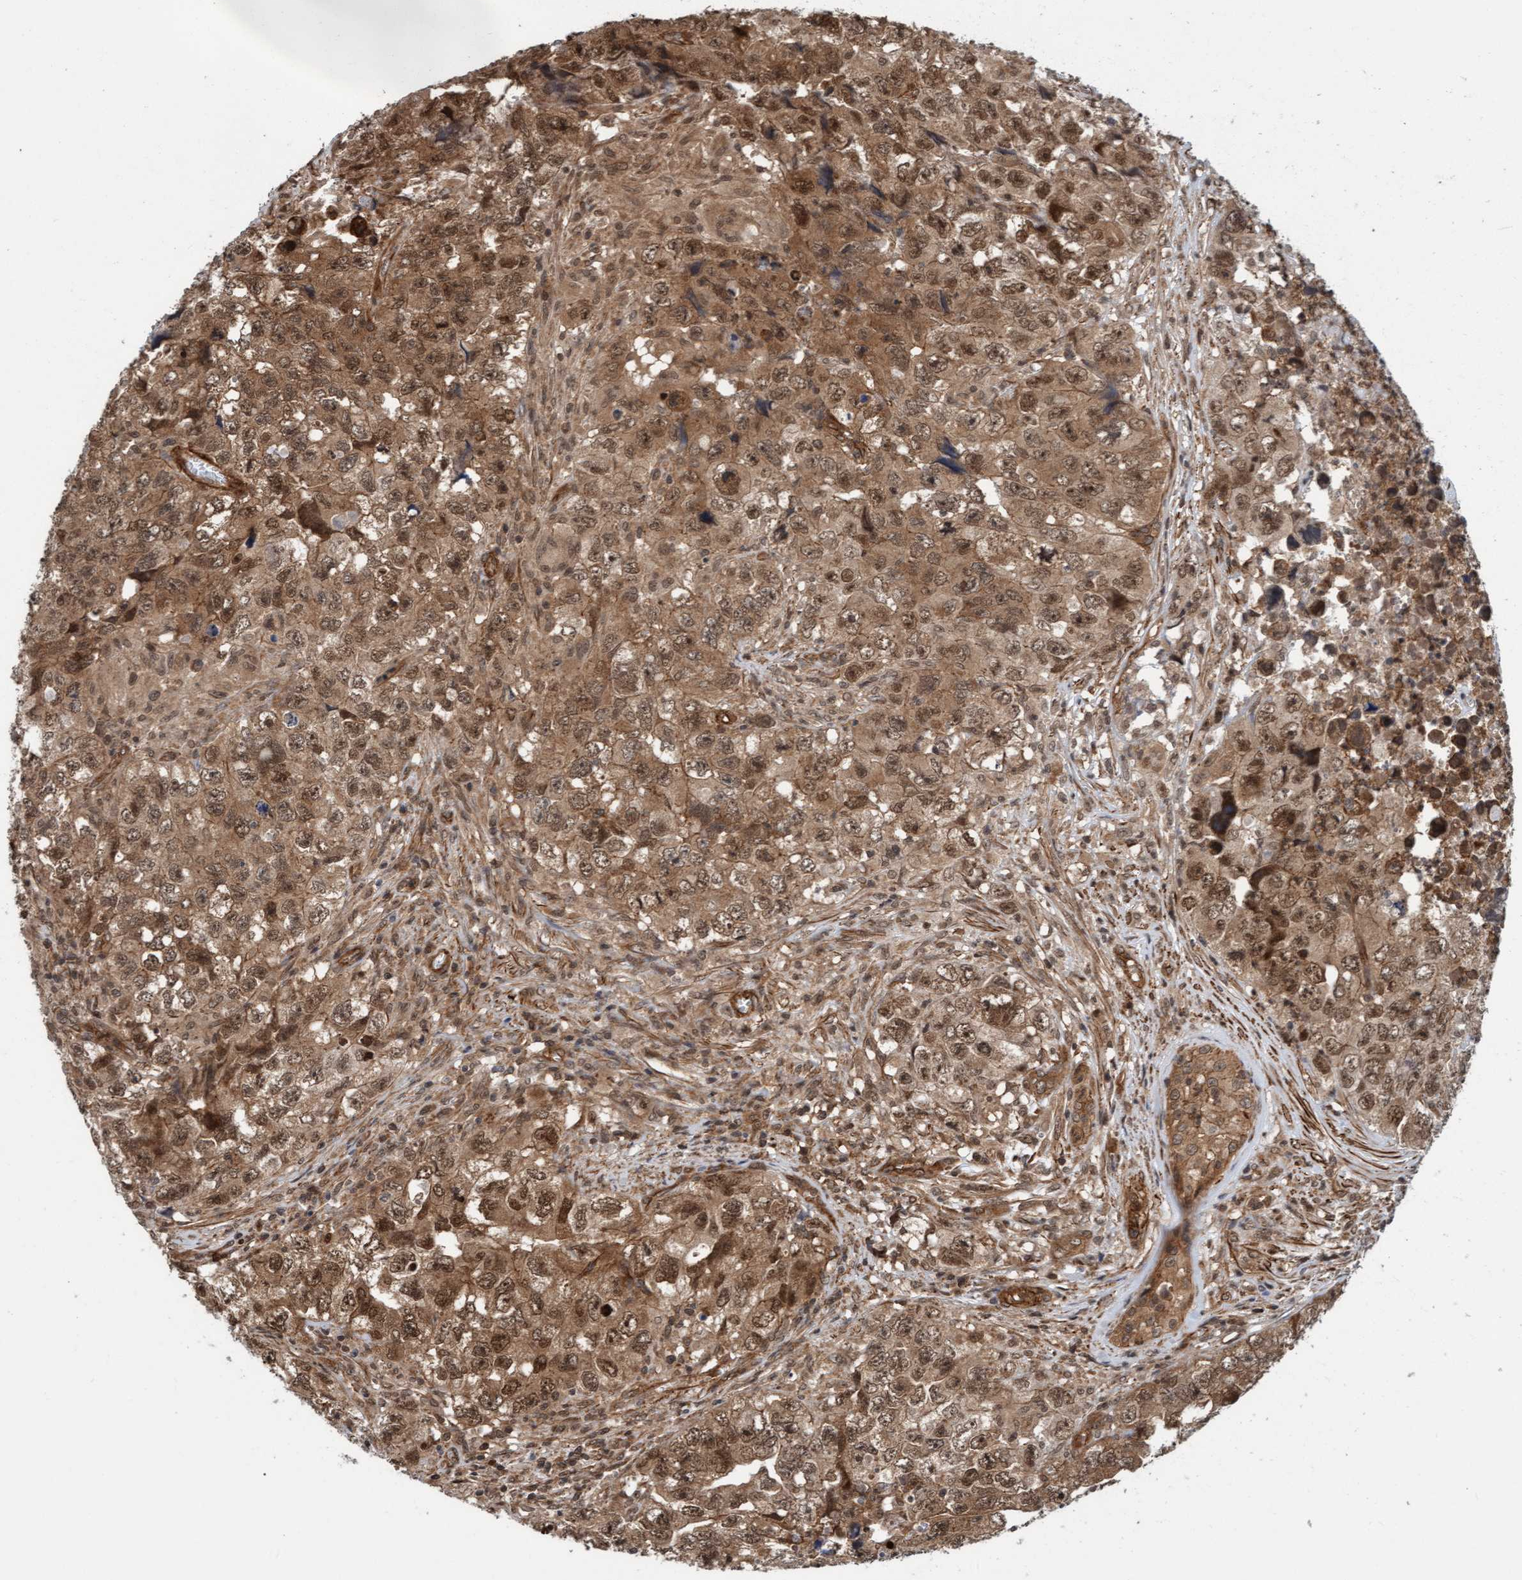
{"staining": {"intensity": "moderate", "quantity": ">75%", "location": "cytoplasmic/membranous,nuclear"}, "tissue": "testis cancer", "cell_type": "Tumor cells", "image_type": "cancer", "snomed": [{"axis": "morphology", "description": "Seminoma, NOS"}, {"axis": "morphology", "description": "Carcinoma, Embryonal, NOS"}, {"axis": "topography", "description": "Testis"}], "caption": "This micrograph demonstrates testis cancer stained with immunohistochemistry to label a protein in brown. The cytoplasmic/membranous and nuclear of tumor cells show moderate positivity for the protein. Nuclei are counter-stained blue.", "gene": "STXBP4", "patient": {"sex": "male", "age": 43}}